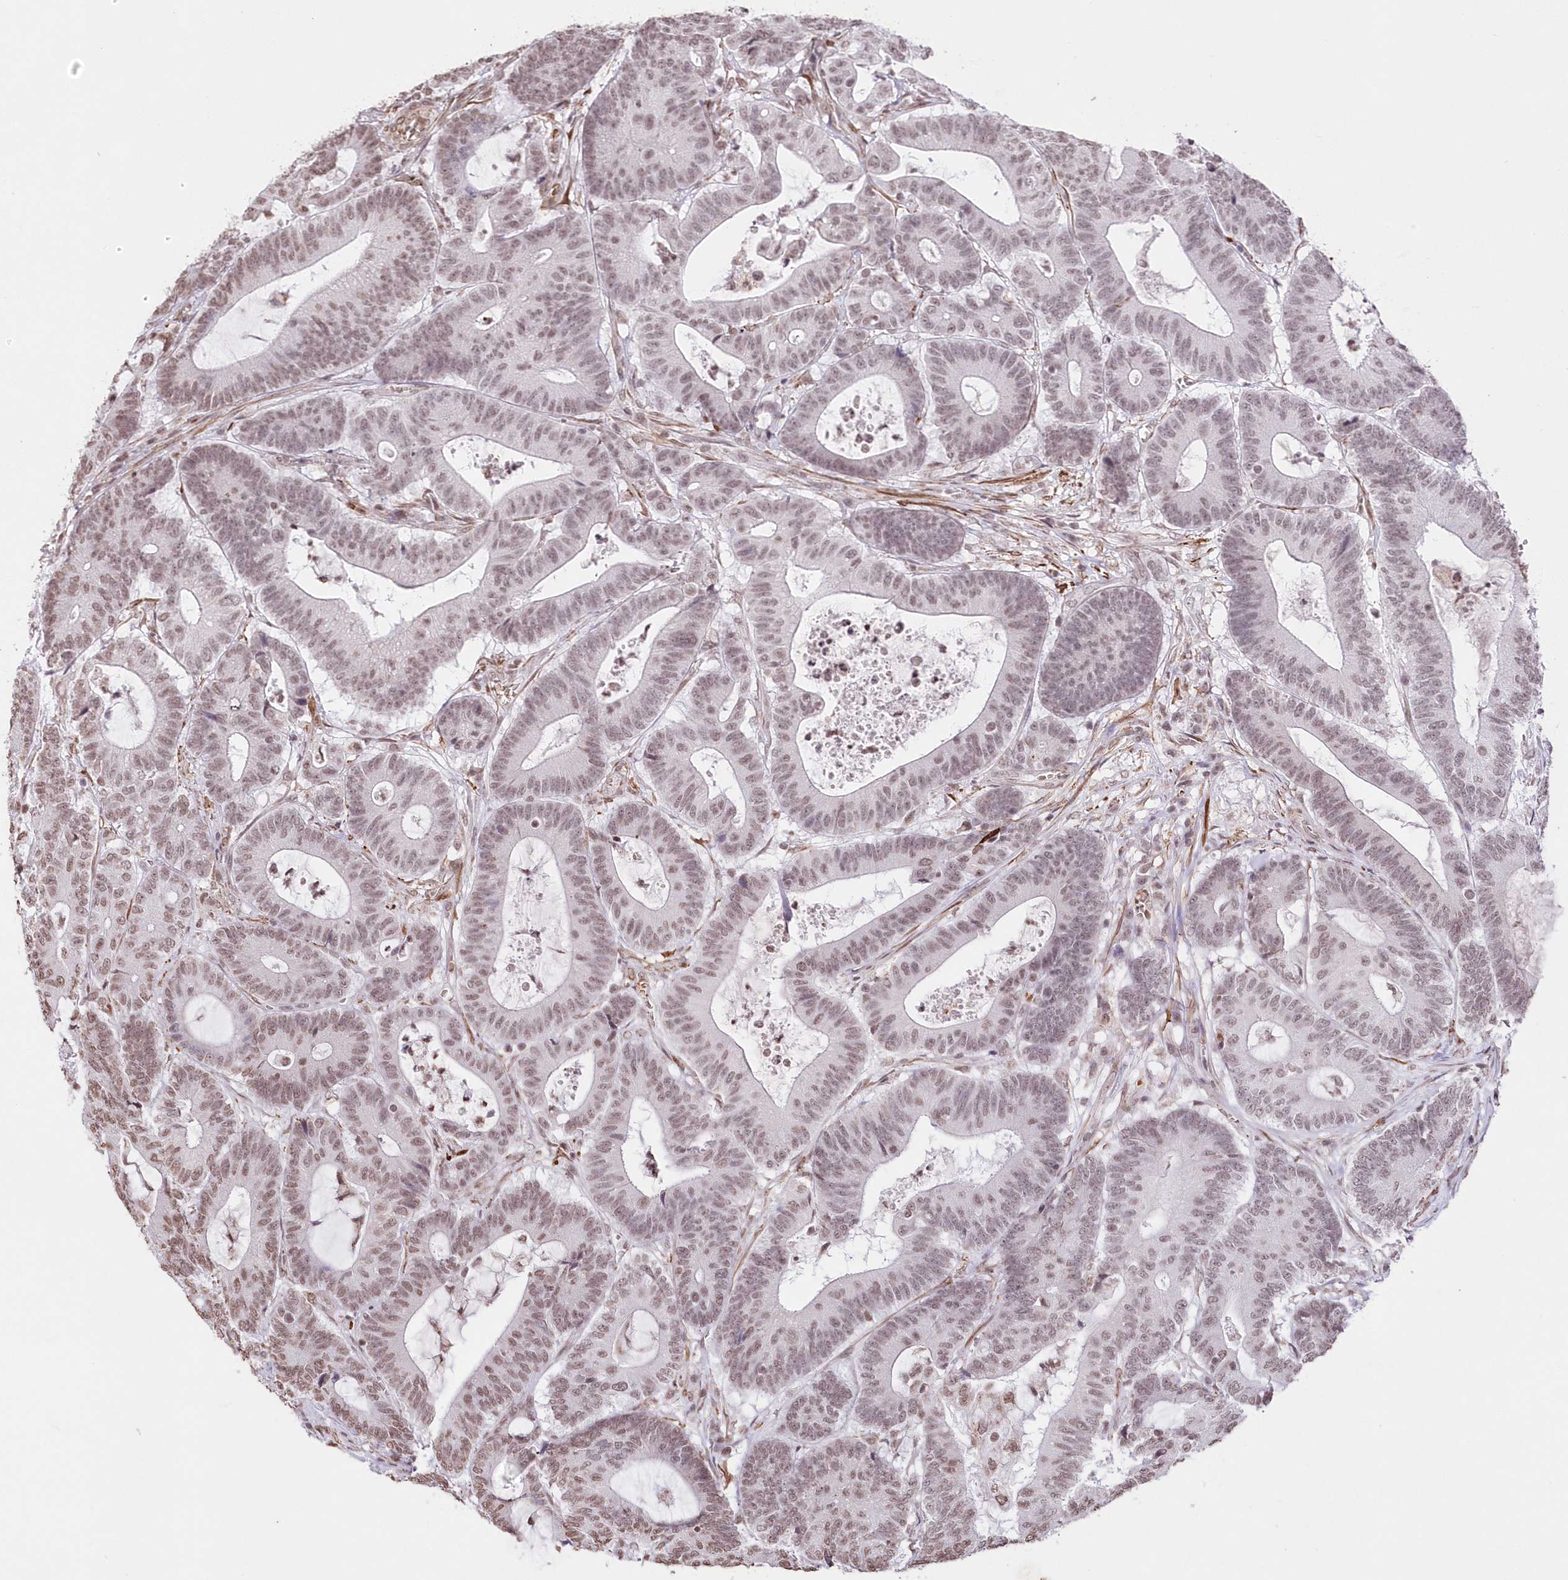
{"staining": {"intensity": "weak", "quantity": "25%-75%", "location": "cytoplasmic/membranous,nuclear"}, "tissue": "colorectal cancer", "cell_type": "Tumor cells", "image_type": "cancer", "snomed": [{"axis": "morphology", "description": "Adenocarcinoma, NOS"}, {"axis": "topography", "description": "Colon"}], "caption": "An image showing weak cytoplasmic/membranous and nuclear expression in about 25%-75% of tumor cells in colorectal cancer, as visualized by brown immunohistochemical staining.", "gene": "RBM27", "patient": {"sex": "female", "age": 84}}